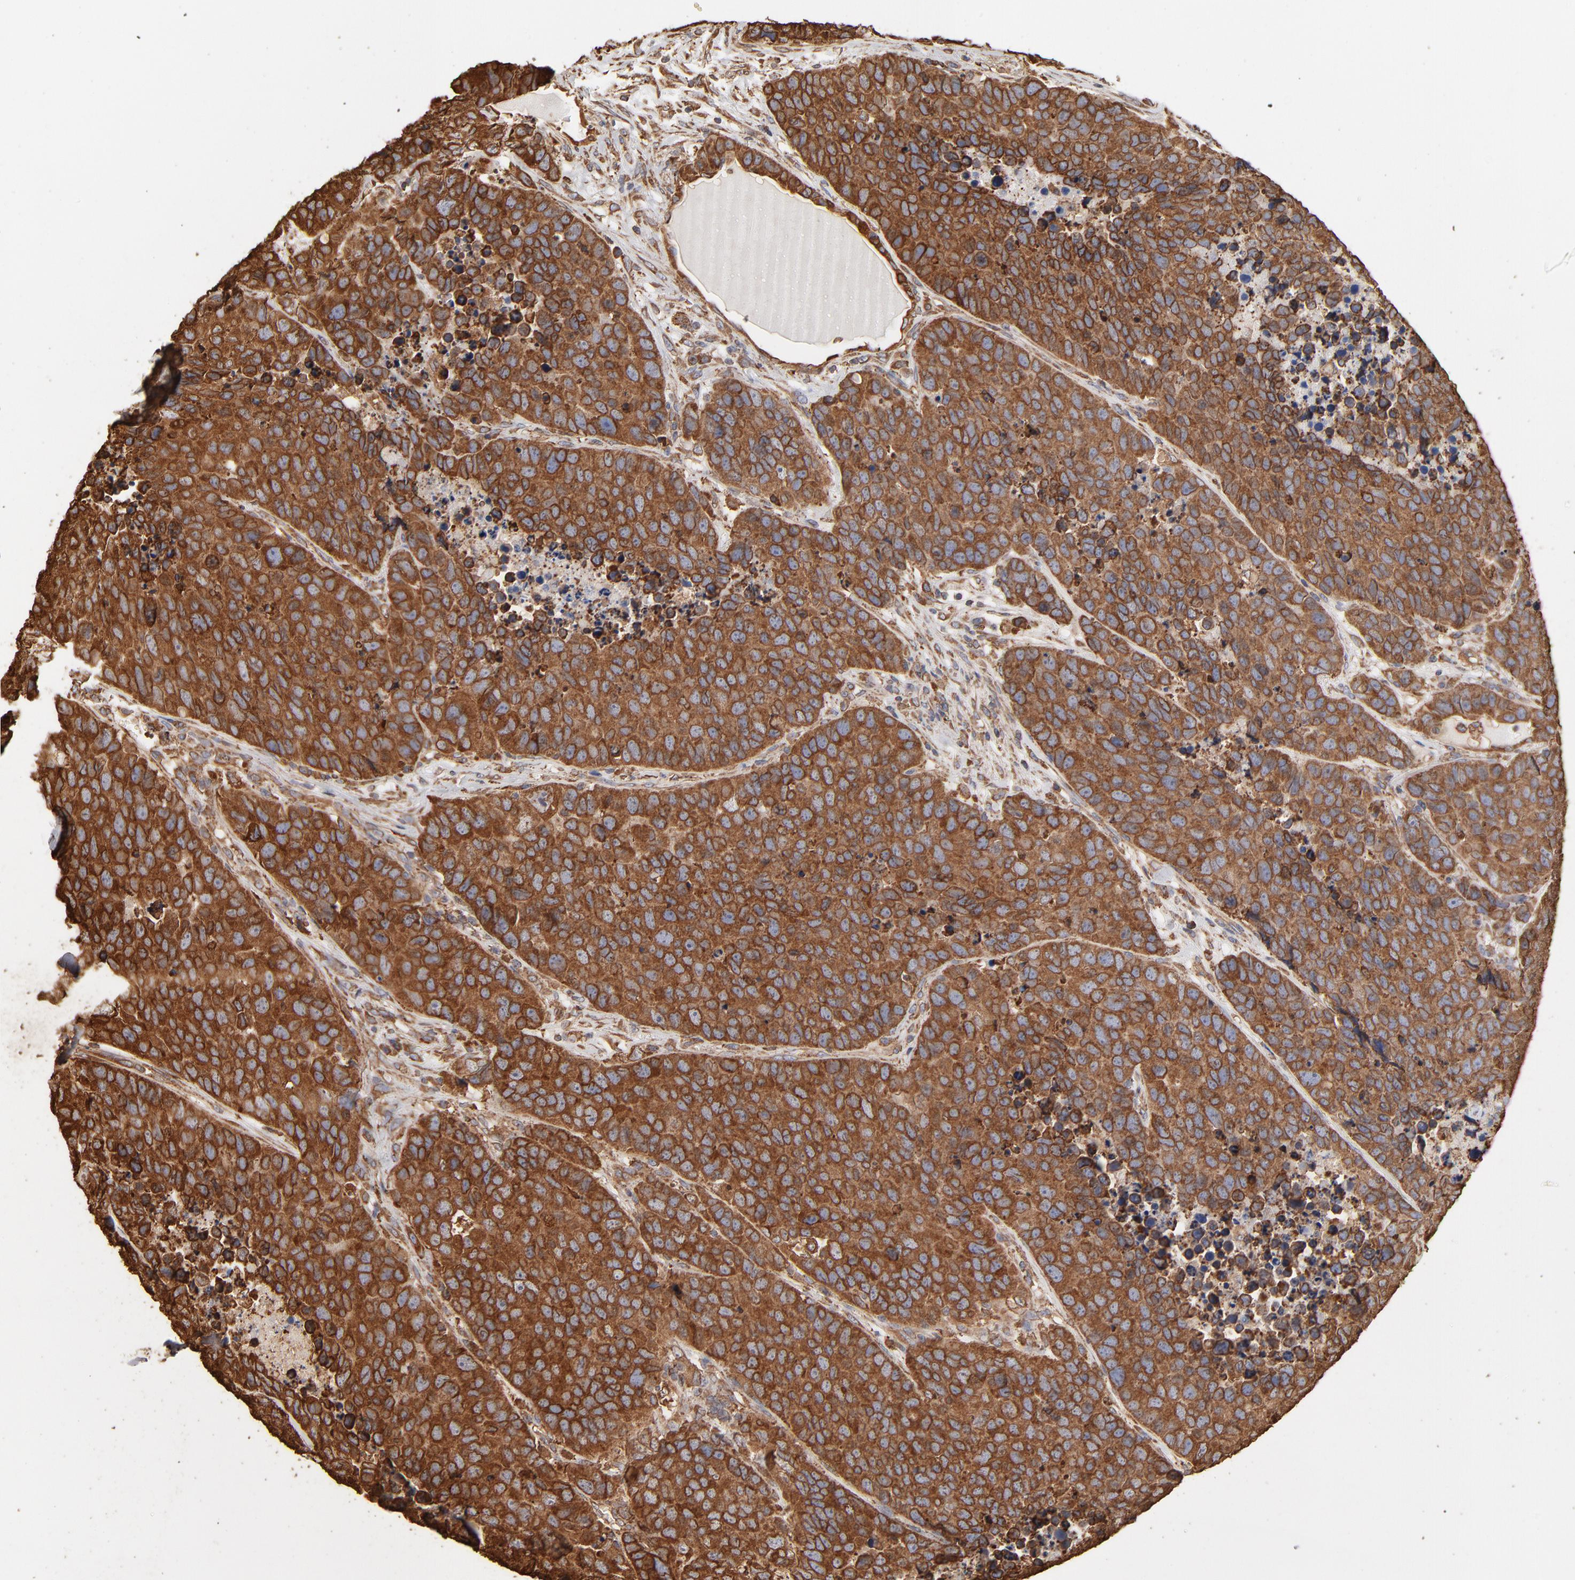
{"staining": {"intensity": "moderate", "quantity": ">75%", "location": "cytoplasmic/membranous"}, "tissue": "carcinoid", "cell_type": "Tumor cells", "image_type": "cancer", "snomed": [{"axis": "morphology", "description": "Carcinoid, malignant, NOS"}, {"axis": "topography", "description": "Lung"}], "caption": "An immunohistochemistry photomicrograph of neoplastic tissue is shown. Protein staining in brown shows moderate cytoplasmic/membranous positivity in carcinoid within tumor cells. The staining was performed using DAB to visualize the protein expression in brown, while the nuclei were stained in blue with hematoxylin (Magnification: 20x).", "gene": "PDIA3", "patient": {"sex": "male", "age": 60}}